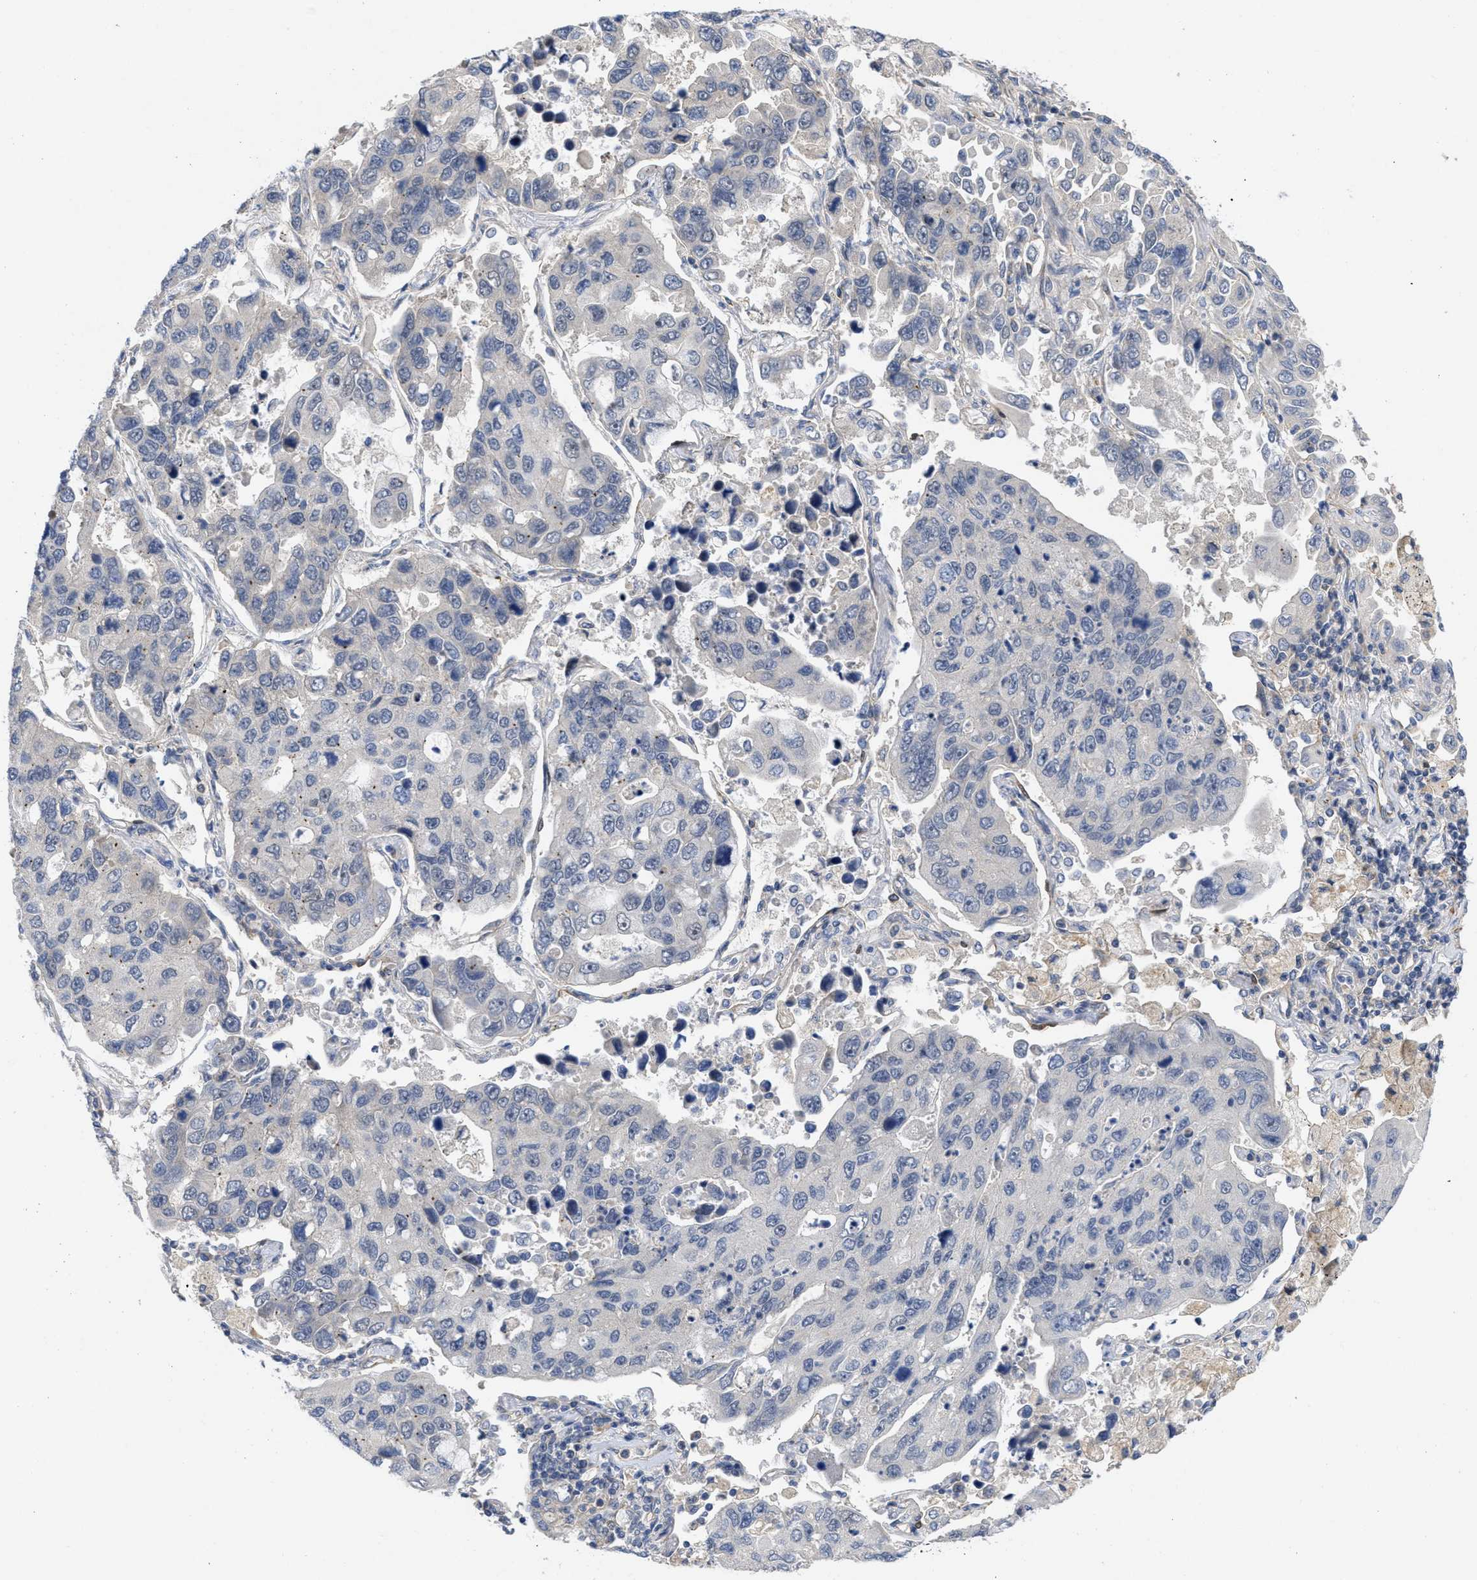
{"staining": {"intensity": "negative", "quantity": "none", "location": "none"}, "tissue": "lung cancer", "cell_type": "Tumor cells", "image_type": "cancer", "snomed": [{"axis": "morphology", "description": "Adenocarcinoma, NOS"}, {"axis": "topography", "description": "Lung"}], "caption": "Image shows no protein positivity in tumor cells of lung adenocarcinoma tissue.", "gene": "ARHGEF26", "patient": {"sex": "male", "age": 64}}